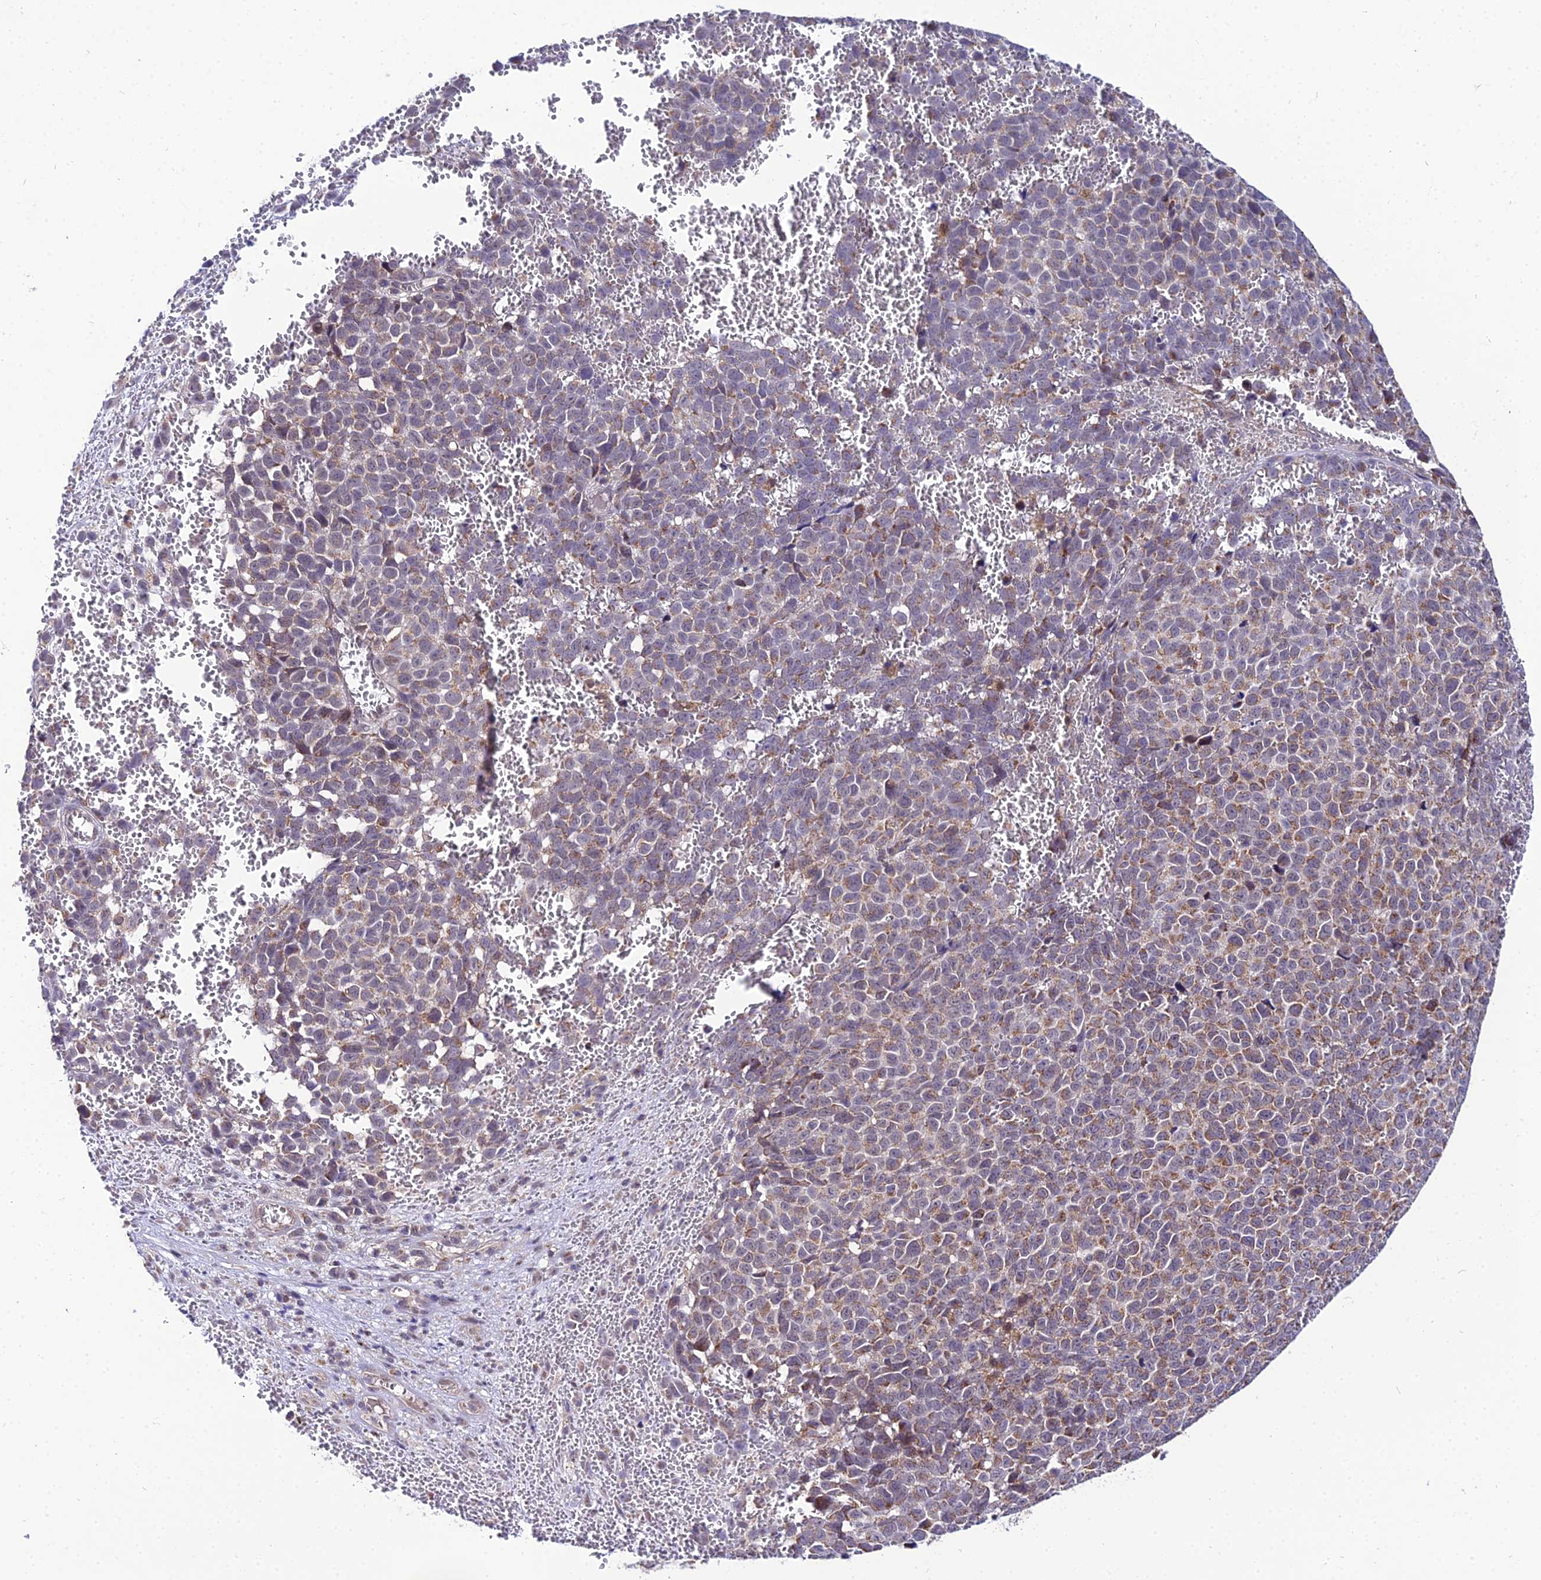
{"staining": {"intensity": "moderate", "quantity": "25%-75%", "location": "cytoplasmic/membranous"}, "tissue": "melanoma", "cell_type": "Tumor cells", "image_type": "cancer", "snomed": [{"axis": "morphology", "description": "Malignant melanoma, NOS"}, {"axis": "topography", "description": "Nose, NOS"}], "caption": "Malignant melanoma tissue displays moderate cytoplasmic/membranous positivity in about 25%-75% of tumor cells (Stains: DAB (3,3'-diaminobenzidine) in brown, nuclei in blue, Microscopy: brightfield microscopy at high magnification).", "gene": "PSMD2", "patient": {"sex": "female", "age": 48}}